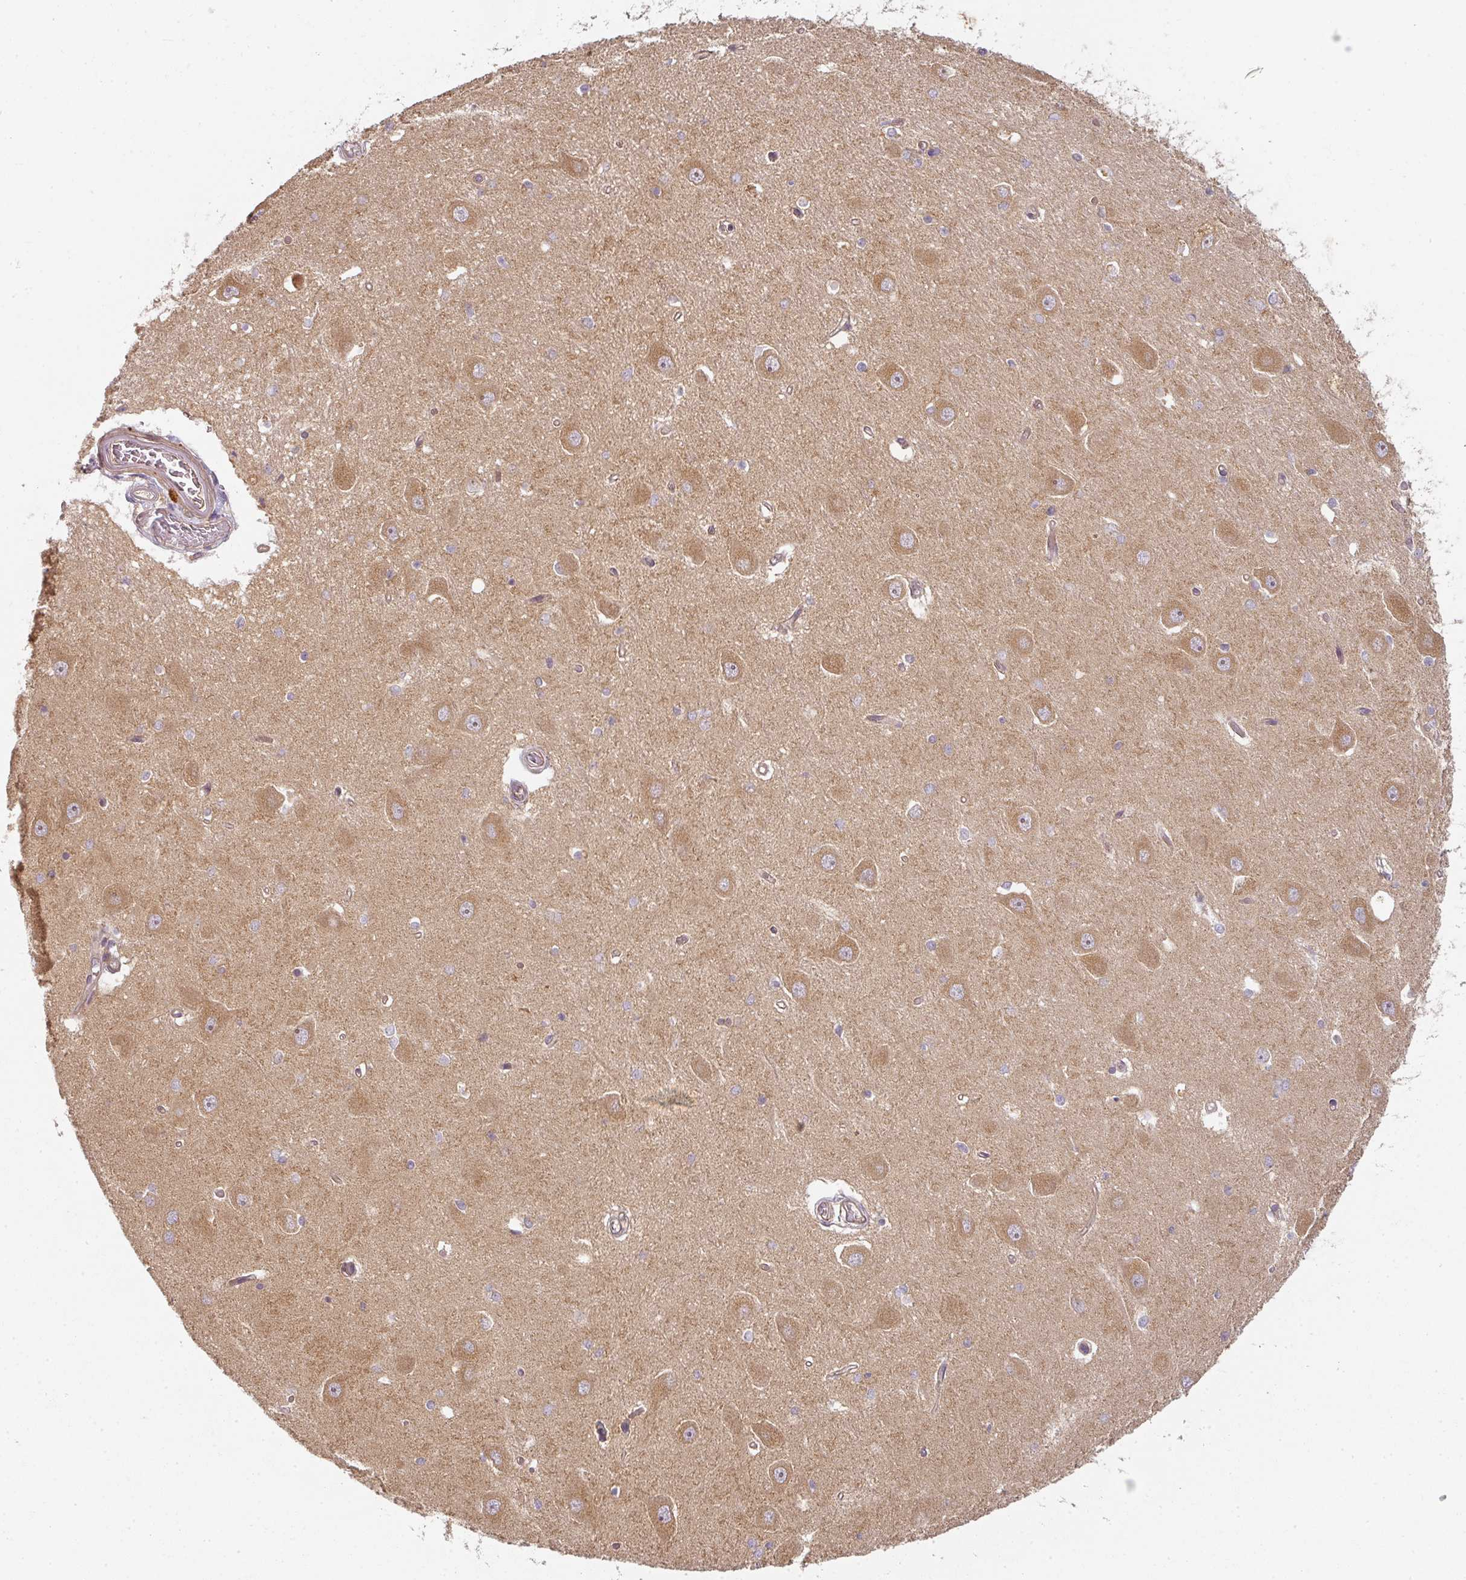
{"staining": {"intensity": "negative", "quantity": "none", "location": "none"}, "tissue": "hippocampus", "cell_type": "Glial cells", "image_type": "normal", "snomed": [{"axis": "morphology", "description": "Normal tissue, NOS"}, {"axis": "topography", "description": "Hippocampus"}], "caption": "IHC of benign human hippocampus reveals no positivity in glial cells. The staining is performed using DAB brown chromogen with nuclei counter-stained in using hematoxylin.", "gene": "CNOT1", "patient": {"sex": "male", "age": 45}}